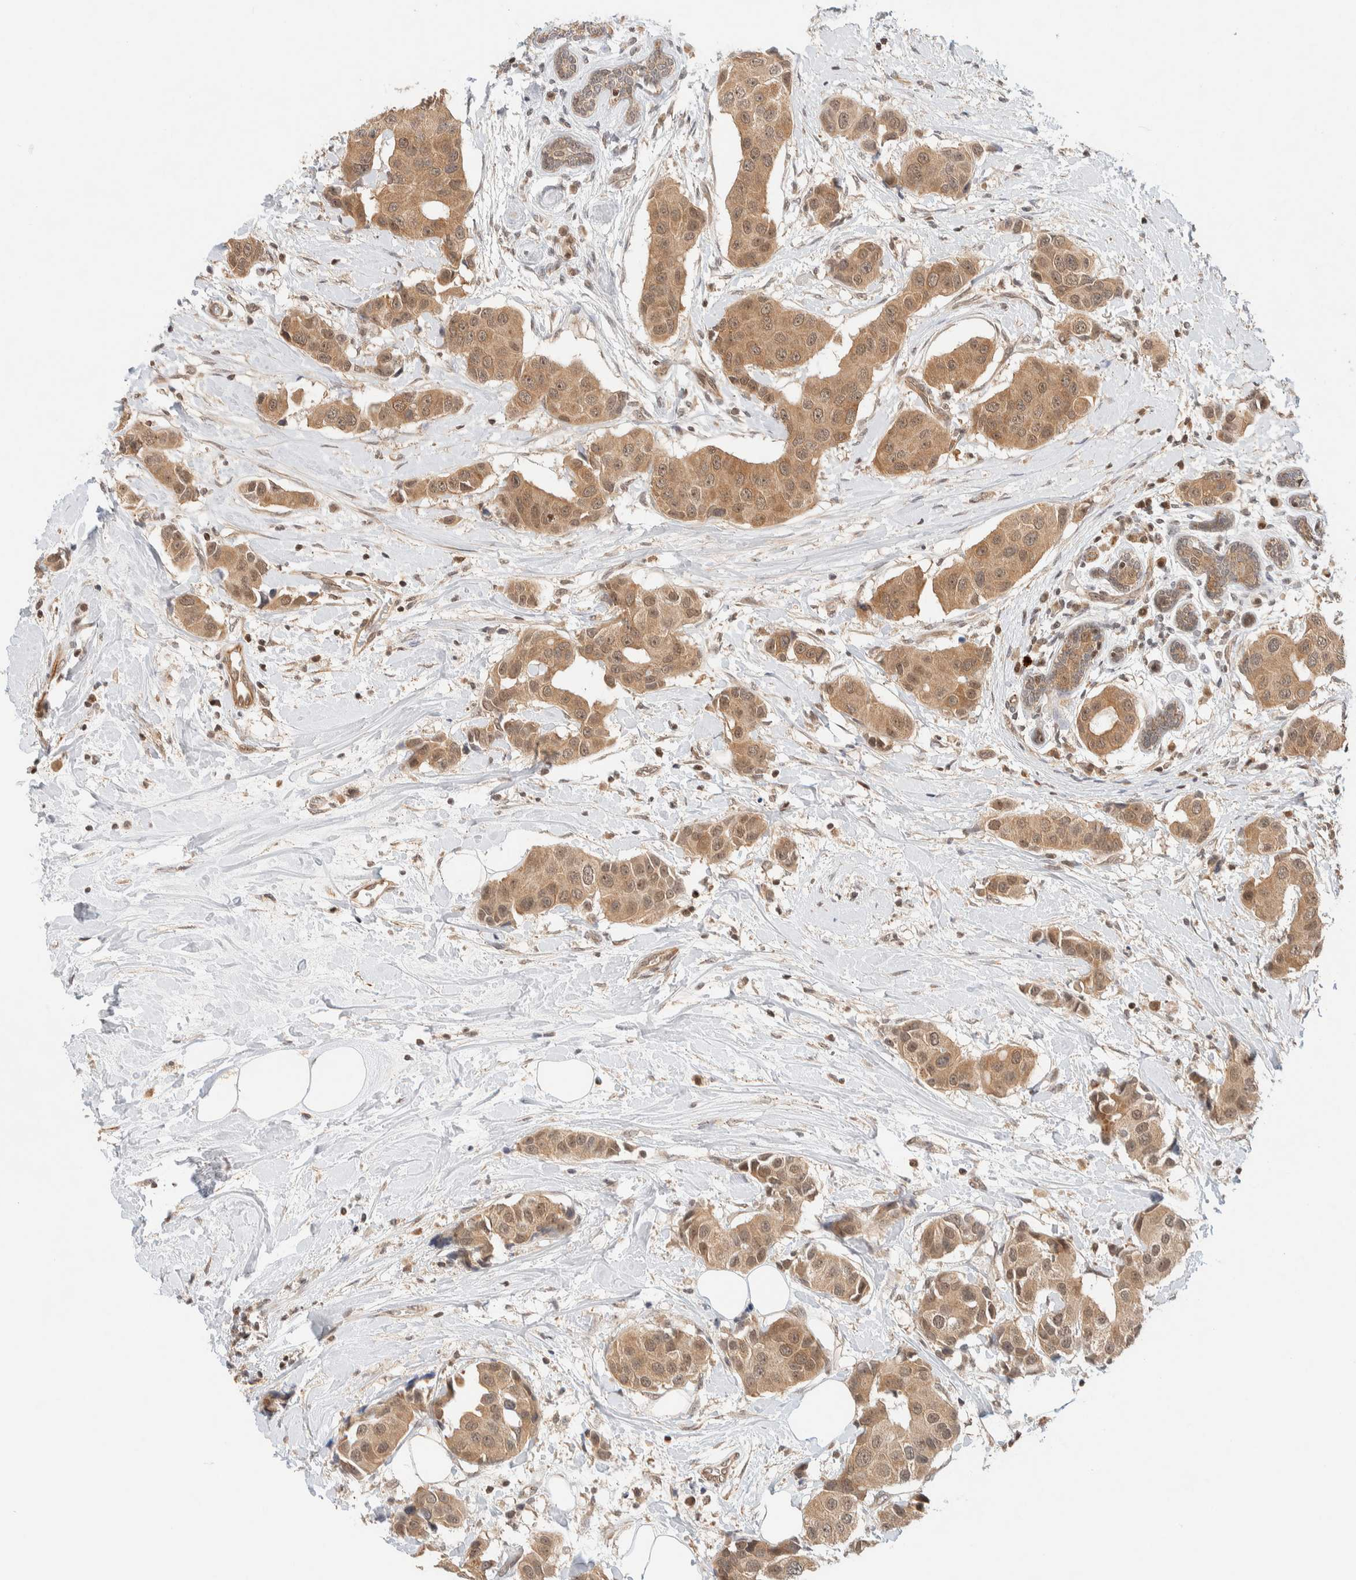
{"staining": {"intensity": "moderate", "quantity": ">75%", "location": "cytoplasmic/membranous"}, "tissue": "breast cancer", "cell_type": "Tumor cells", "image_type": "cancer", "snomed": [{"axis": "morphology", "description": "Normal tissue, NOS"}, {"axis": "morphology", "description": "Duct carcinoma"}, {"axis": "topography", "description": "Breast"}], "caption": "This micrograph demonstrates IHC staining of human breast cancer, with medium moderate cytoplasmic/membranous expression in approximately >75% of tumor cells.", "gene": "C8orf76", "patient": {"sex": "female", "age": 39}}